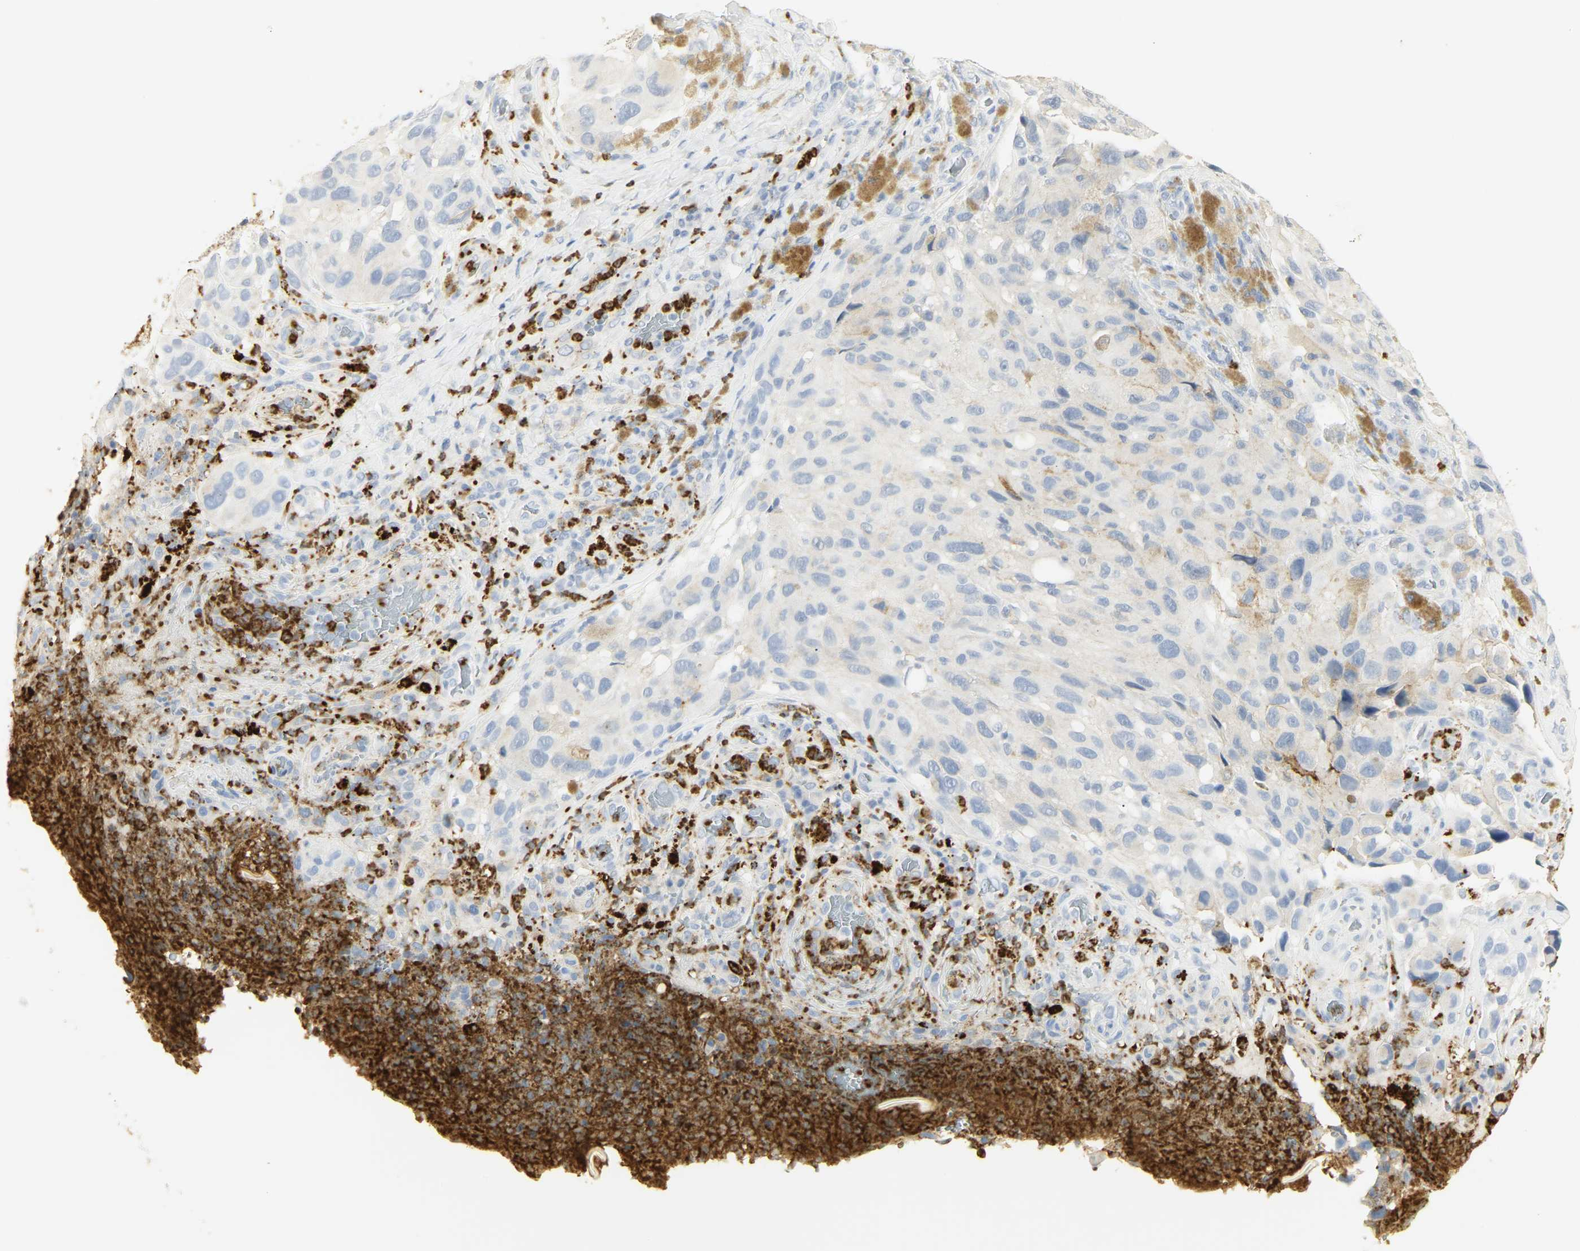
{"staining": {"intensity": "negative", "quantity": "none", "location": "none"}, "tissue": "melanoma", "cell_type": "Tumor cells", "image_type": "cancer", "snomed": [{"axis": "morphology", "description": "Malignant melanoma, NOS"}, {"axis": "topography", "description": "Skin"}], "caption": "An IHC photomicrograph of melanoma is shown. There is no staining in tumor cells of melanoma.", "gene": "CEACAM5", "patient": {"sex": "female", "age": 73}}